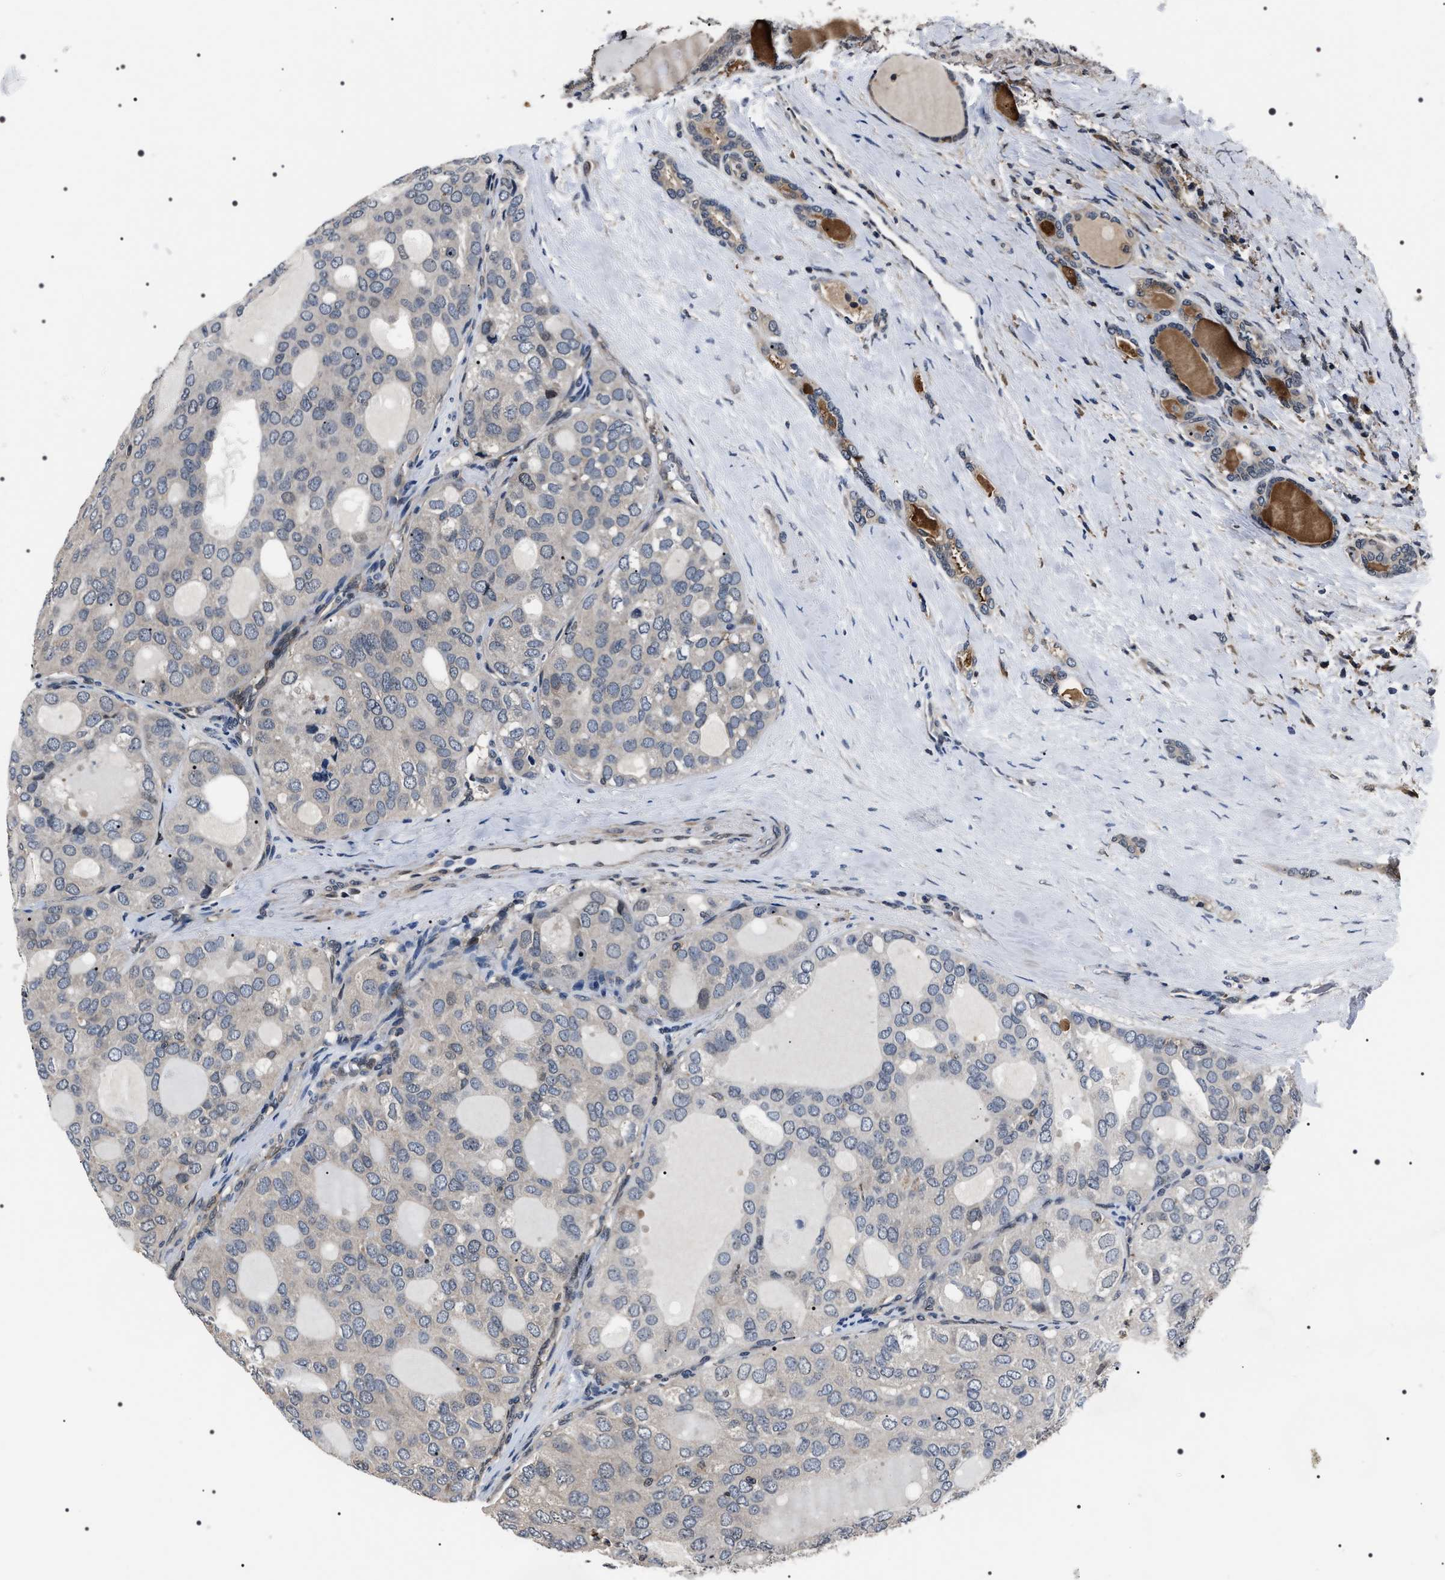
{"staining": {"intensity": "negative", "quantity": "none", "location": "none"}, "tissue": "thyroid cancer", "cell_type": "Tumor cells", "image_type": "cancer", "snomed": [{"axis": "morphology", "description": "Follicular adenoma carcinoma, NOS"}, {"axis": "topography", "description": "Thyroid gland"}], "caption": "Immunohistochemistry (IHC) photomicrograph of human thyroid cancer stained for a protein (brown), which reveals no expression in tumor cells.", "gene": "SIPA1", "patient": {"sex": "male", "age": 75}}